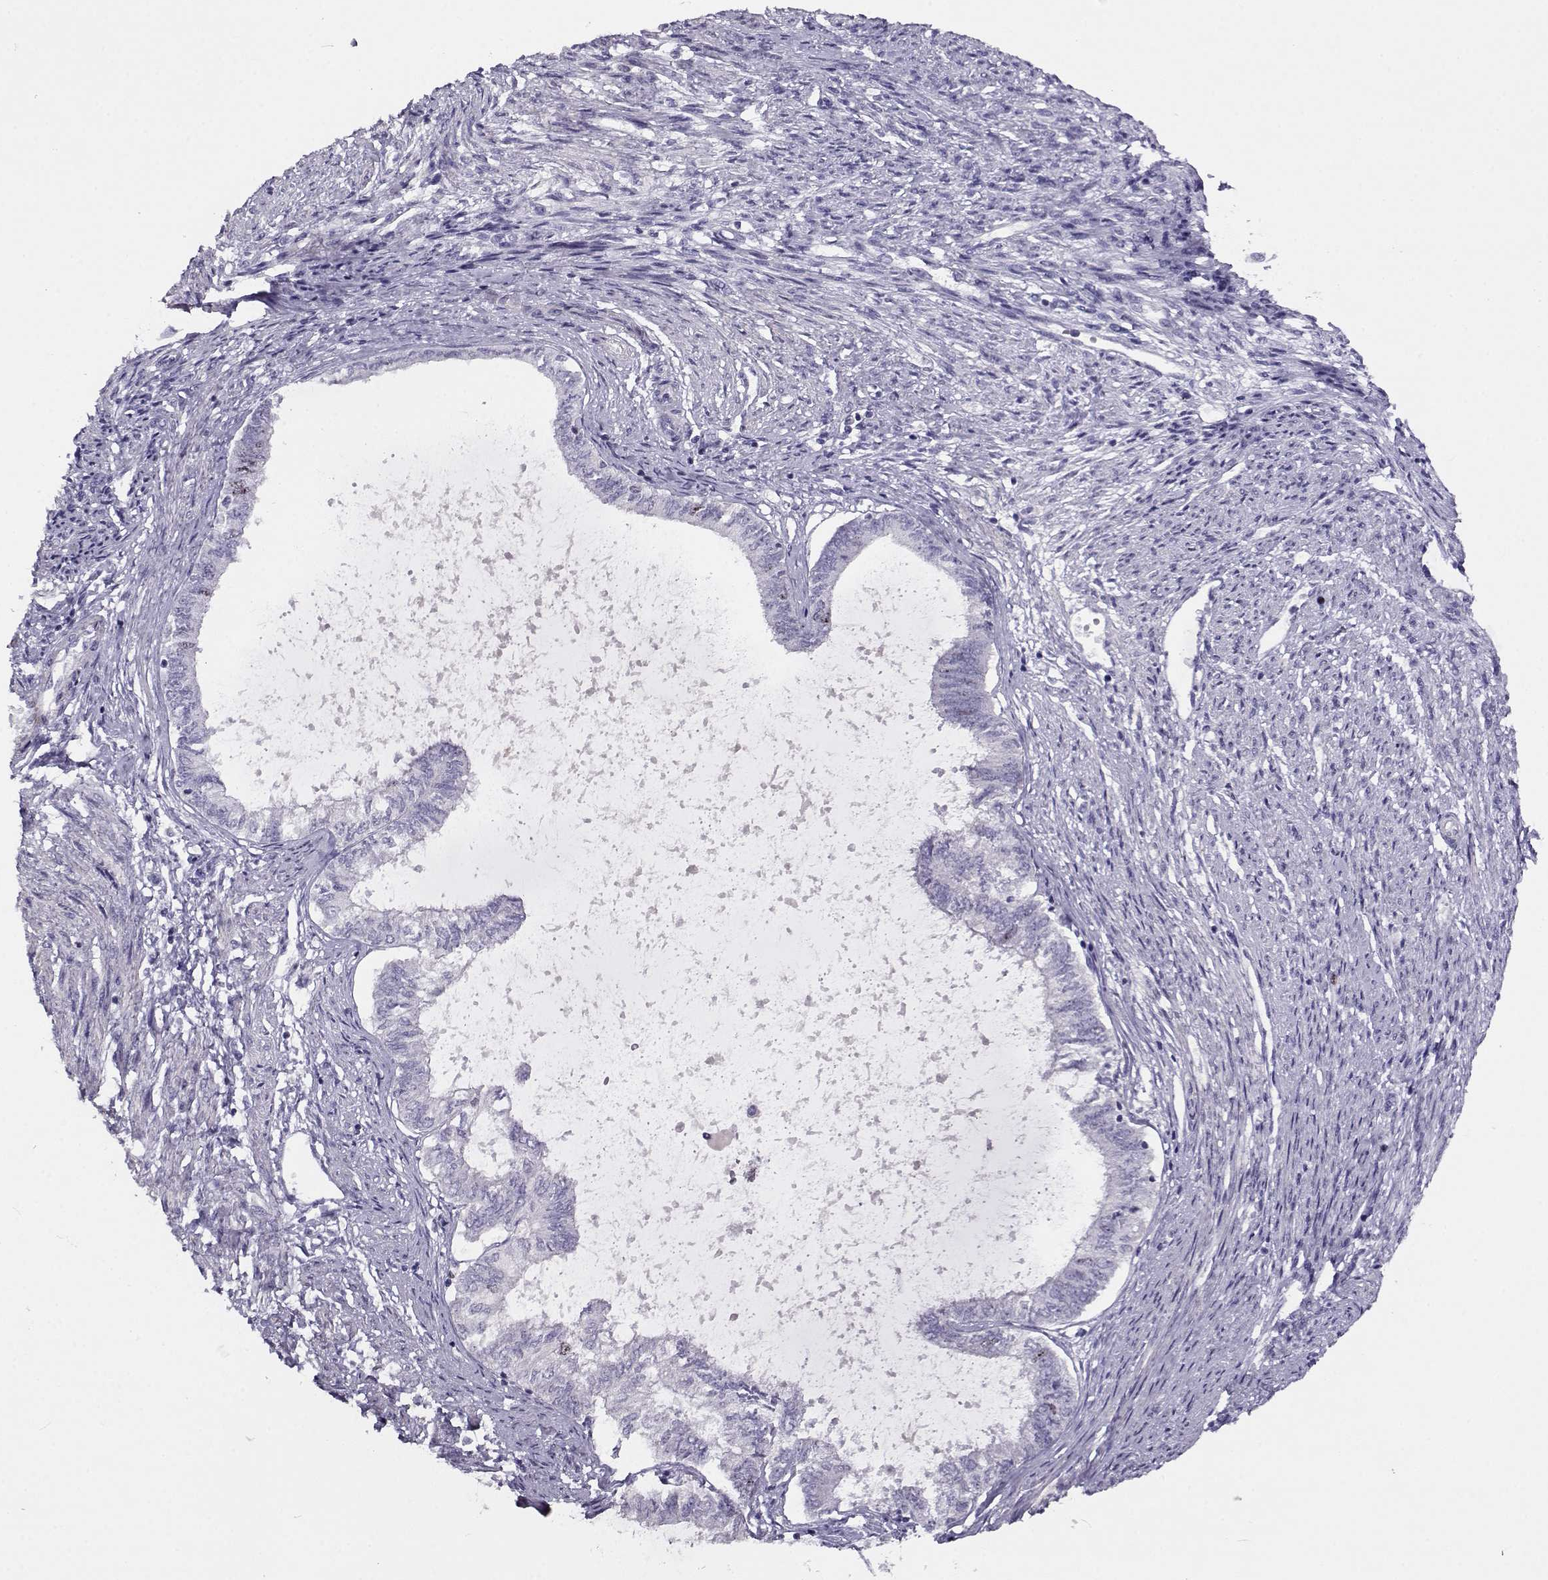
{"staining": {"intensity": "negative", "quantity": "none", "location": "none"}, "tissue": "endometrial cancer", "cell_type": "Tumor cells", "image_type": "cancer", "snomed": [{"axis": "morphology", "description": "Adenocarcinoma, NOS"}, {"axis": "topography", "description": "Endometrium"}], "caption": "Endometrial cancer (adenocarcinoma) was stained to show a protein in brown. There is no significant staining in tumor cells.", "gene": "NPW", "patient": {"sex": "female", "age": 86}}